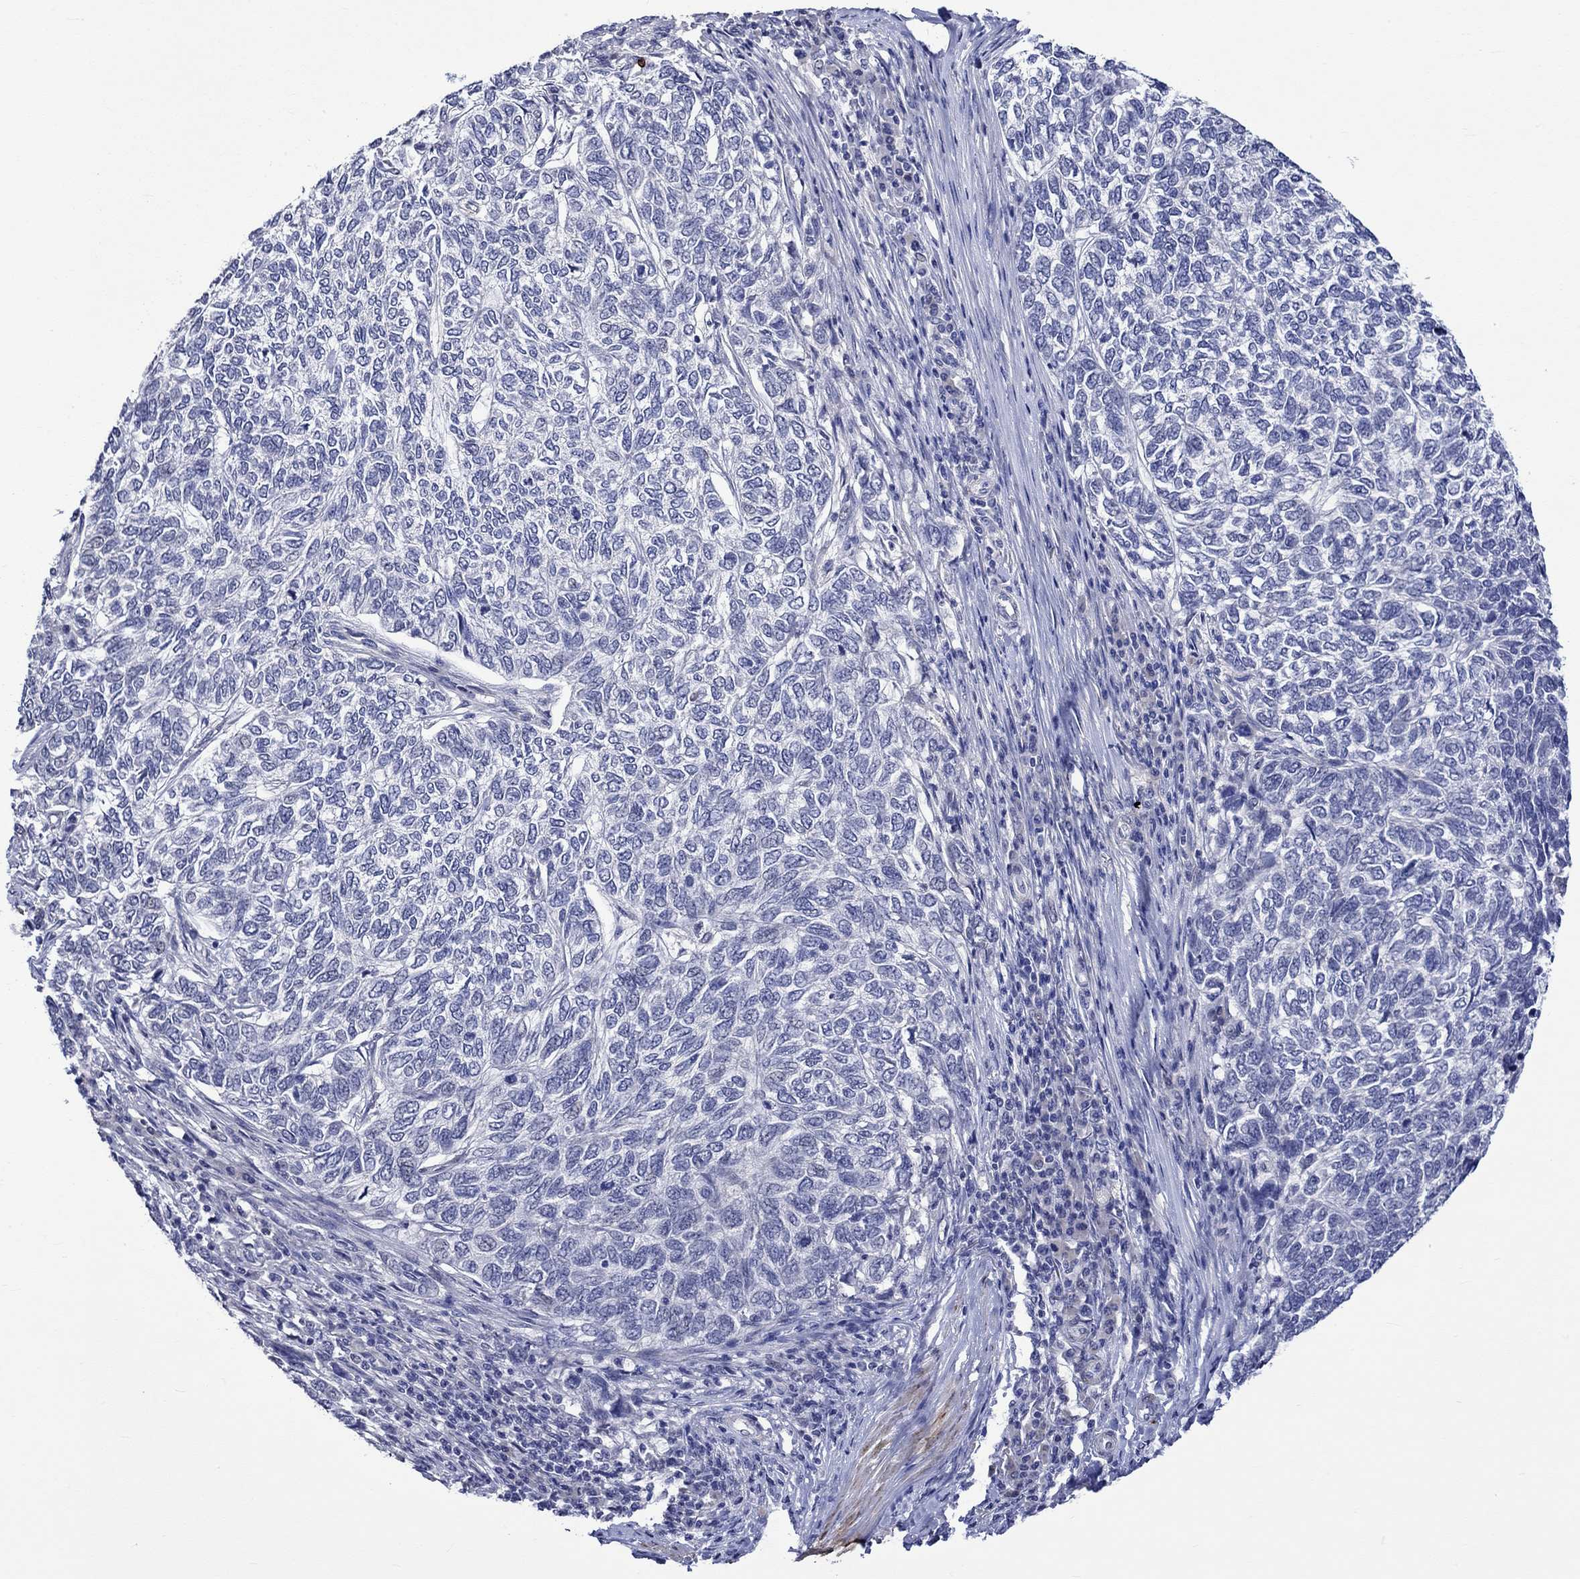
{"staining": {"intensity": "negative", "quantity": "none", "location": "none"}, "tissue": "skin cancer", "cell_type": "Tumor cells", "image_type": "cancer", "snomed": [{"axis": "morphology", "description": "Basal cell carcinoma"}, {"axis": "topography", "description": "Skin"}], "caption": "This is a micrograph of immunohistochemistry staining of skin cancer, which shows no staining in tumor cells. The staining was performed using DAB (3,3'-diaminobenzidine) to visualize the protein expression in brown, while the nuclei were stained in blue with hematoxylin (Magnification: 20x).", "gene": "CRYAB", "patient": {"sex": "female", "age": 65}}